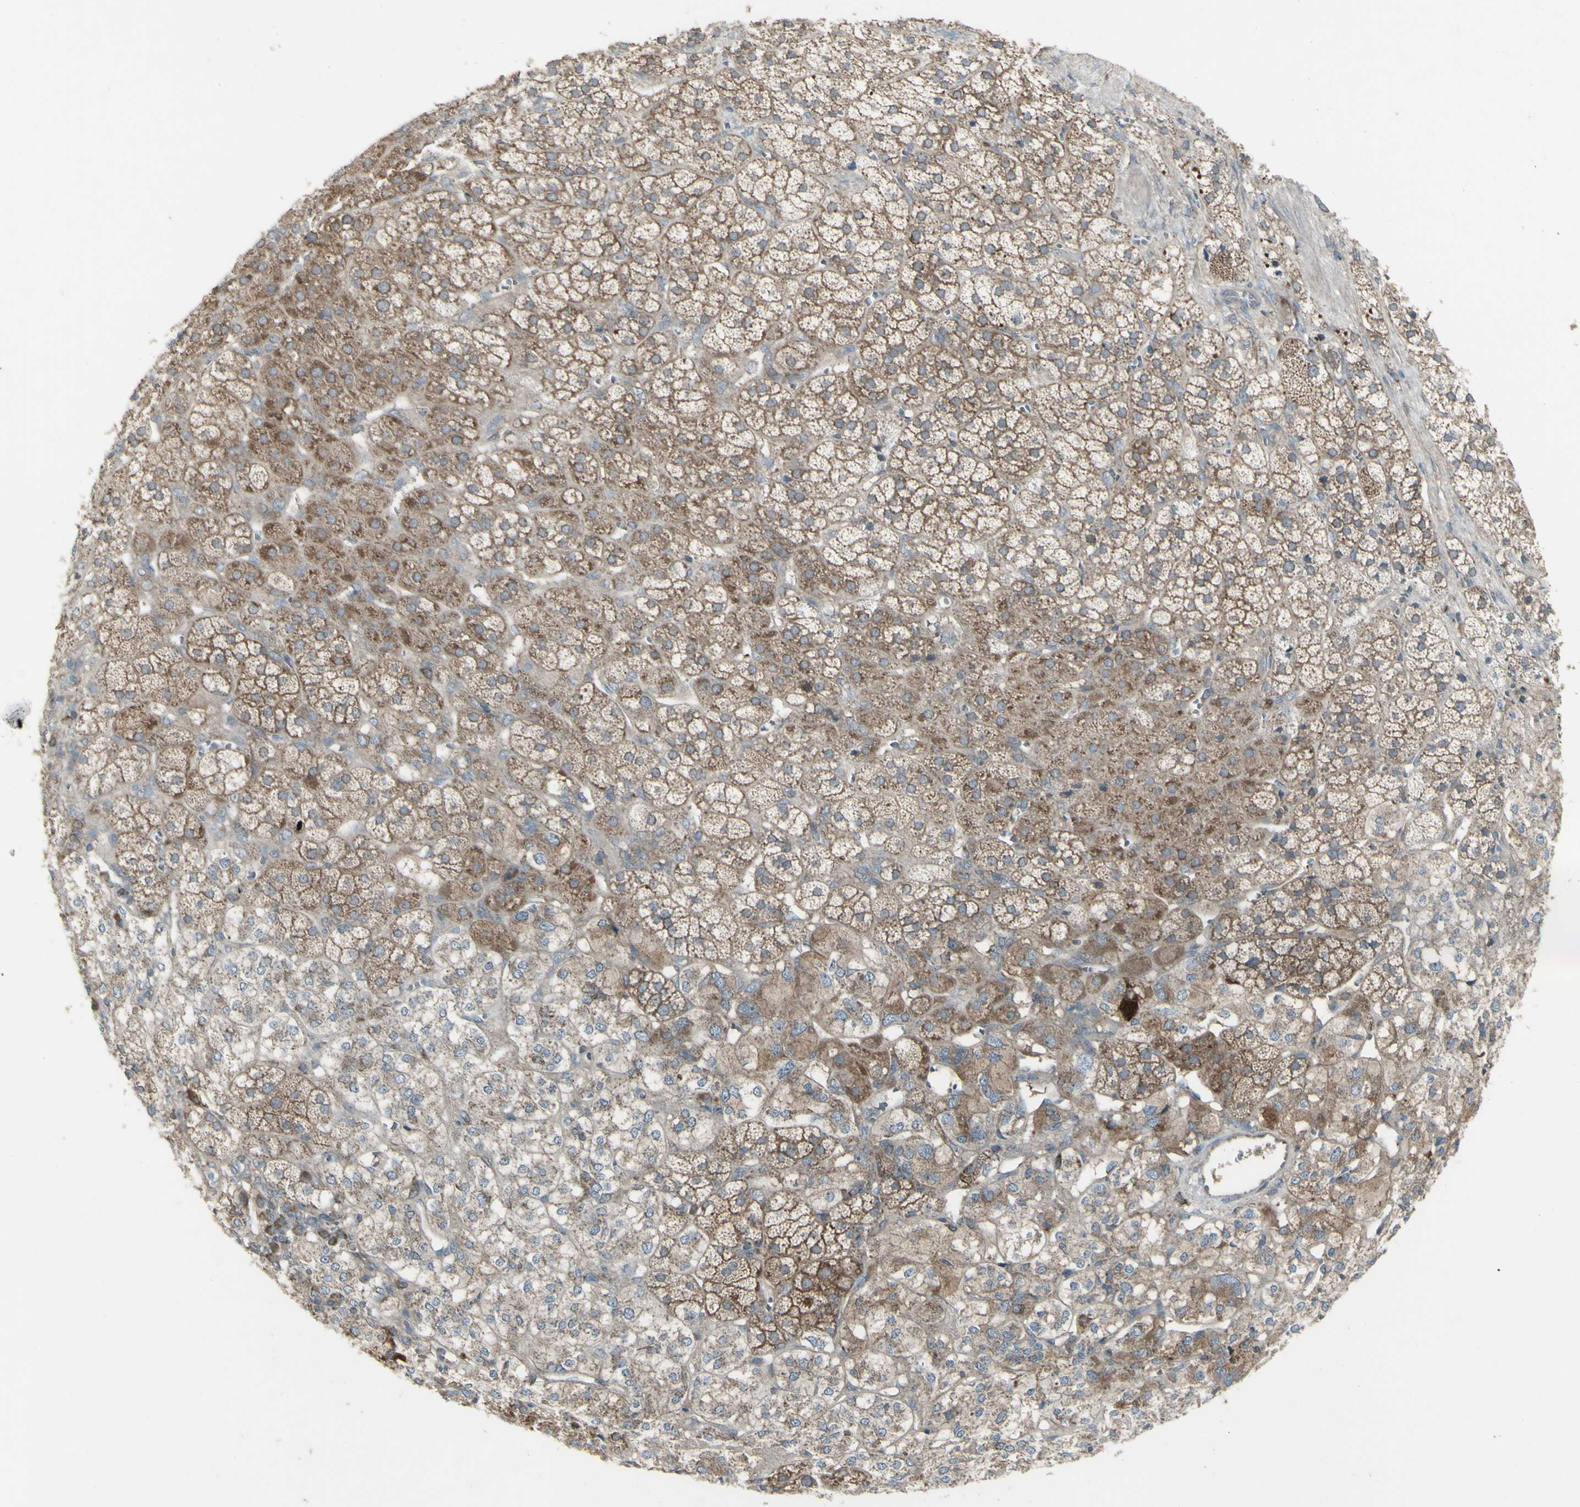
{"staining": {"intensity": "moderate", "quantity": ">75%", "location": "cytoplasmic/membranous"}, "tissue": "adrenal gland", "cell_type": "Glandular cells", "image_type": "normal", "snomed": [{"axis": "morphology", "description": "Normal tissue, NOS"}, {"axis": "topography", "description": "Adrenal gland"}], "caption": "A high-resolution photomicrograph shows immunohistochemistry (IHC) staining of benign adrenal gland, which exhibits moderate cytoplasmic/membranous staining in approximately >75% of glandular cells. Nuclei are stained in blue.", "gene": "SHC1", "patient": {"sex": "male", "age": 56}}